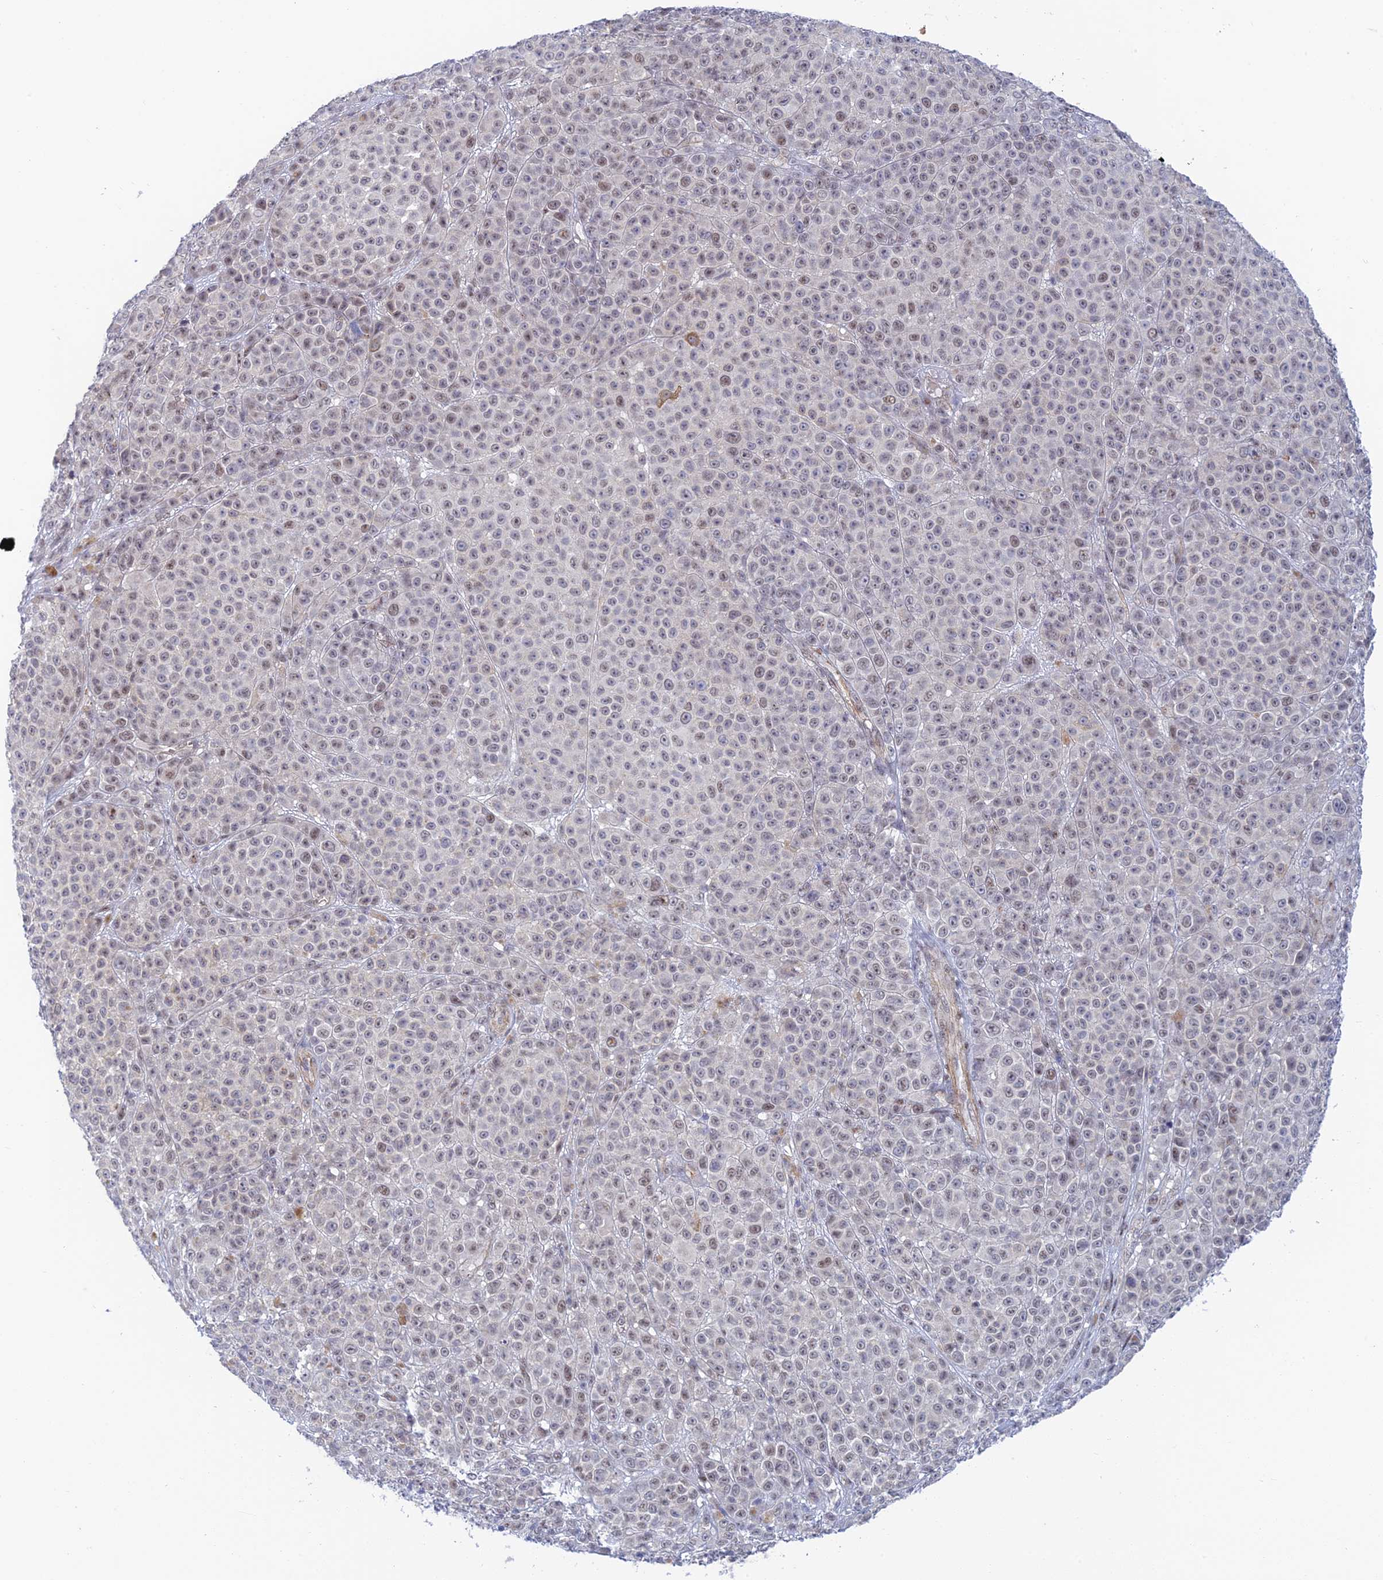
{"staining": {"intensity": "weak", "quantity": ">75%", "location": "nuclear"}, "tissue": "melanoma", "cell_type": "Tumor cells", "image_type": "cancer", "snomed": [{"axis": "morphology", "description": "Malignant melanoma, NOS"}, {"axis": "topography", "description": "Skin"}], "caption": "Melanoma stained with a protein marker demonstrates weak staining in tumor cells.", "gene": "CFAP92", "patient": {"sex": "female", "age": 94}}